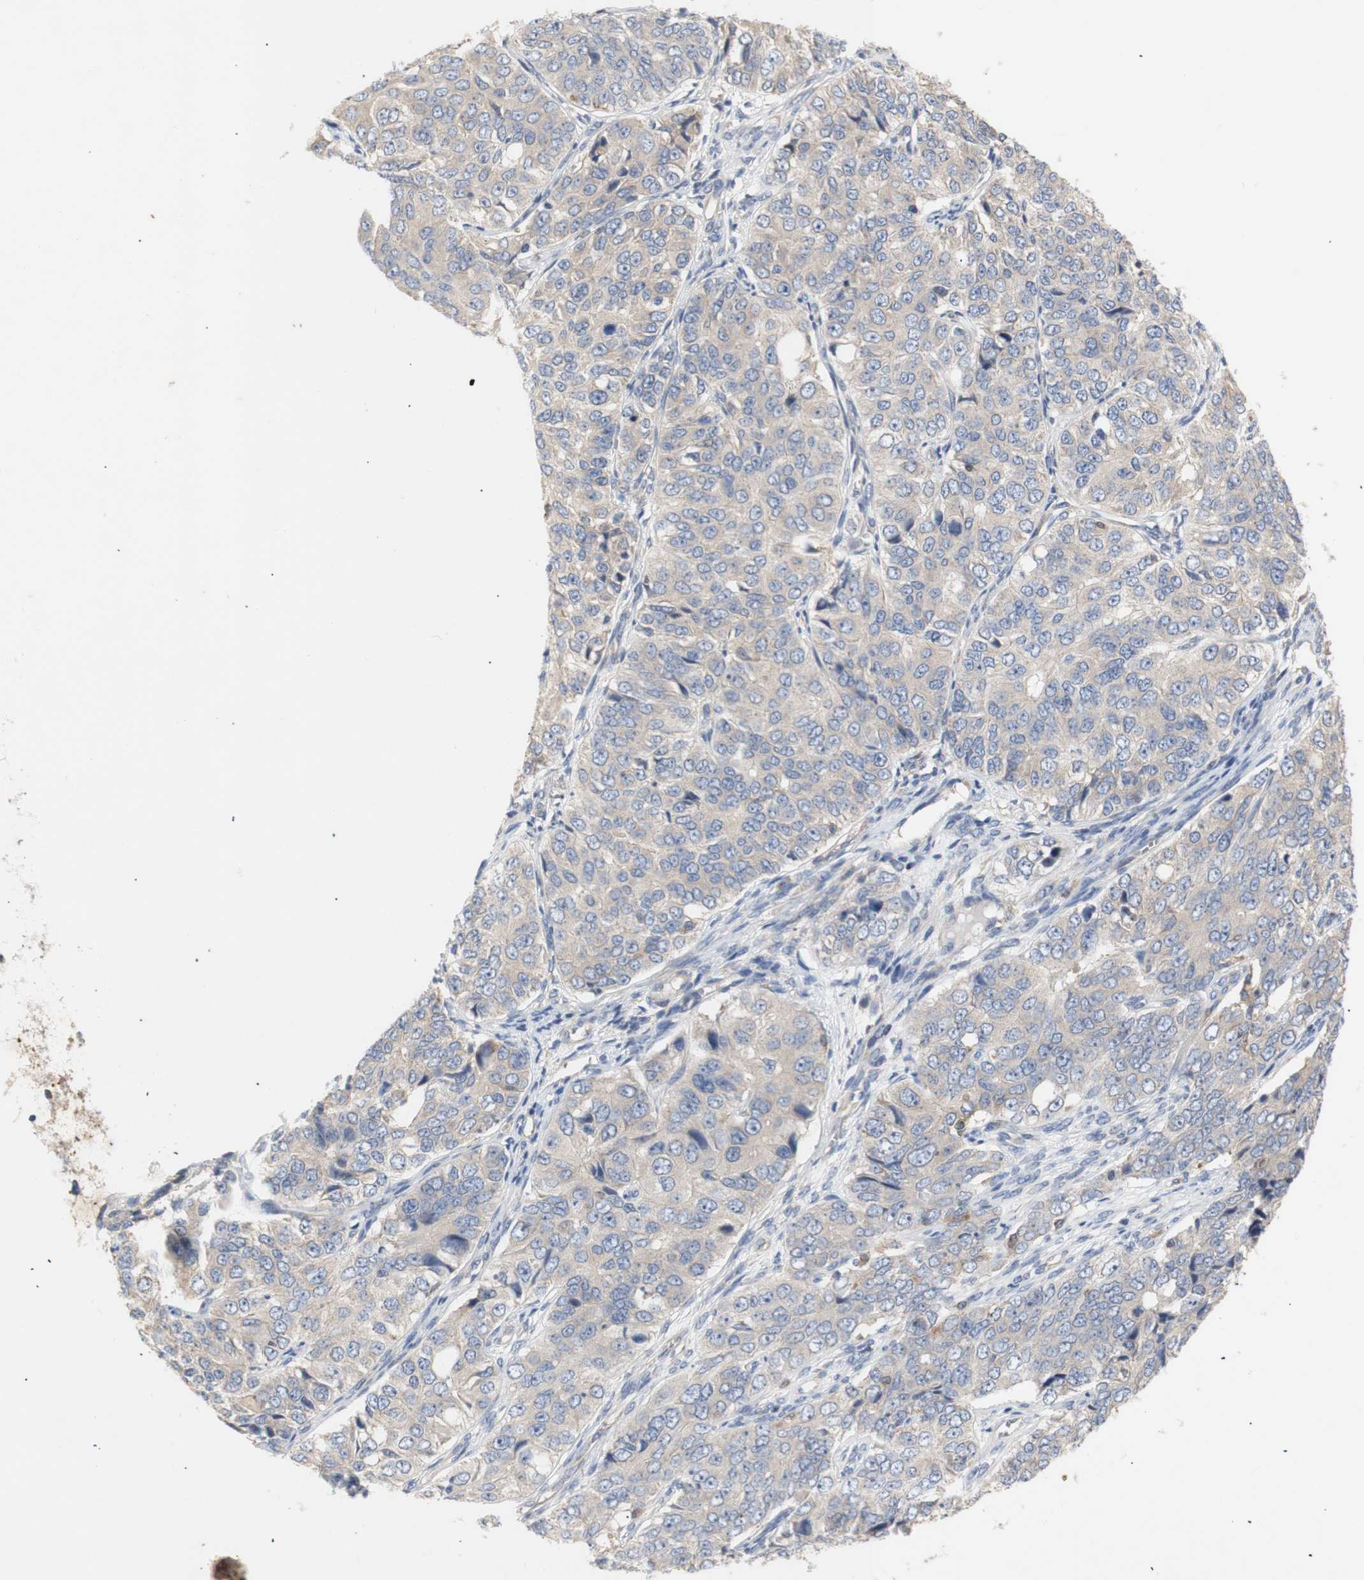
{"staining": {"intensity": "weak", "quantity": ">75%", "location": "cytoplasmic/membranous"}, "tissue": "ovarian cancer", "cell_type": "Tumor cells", "image_type": "cancer", "snomed": [{"axis": "morphology", "description": "Carcinoma, endometroid"}, {"axis": "topography", "description": "Ovary"}], "caption": "IHC (DAB (3,3'-diaminobenzidine)) staining of human ovarian cancer reveals weak cytoplasmic/membranous protein expression in about >75% of tumor cells.", "gene": "IKBKG", "patient": {"sex": "female", "age": 51}}